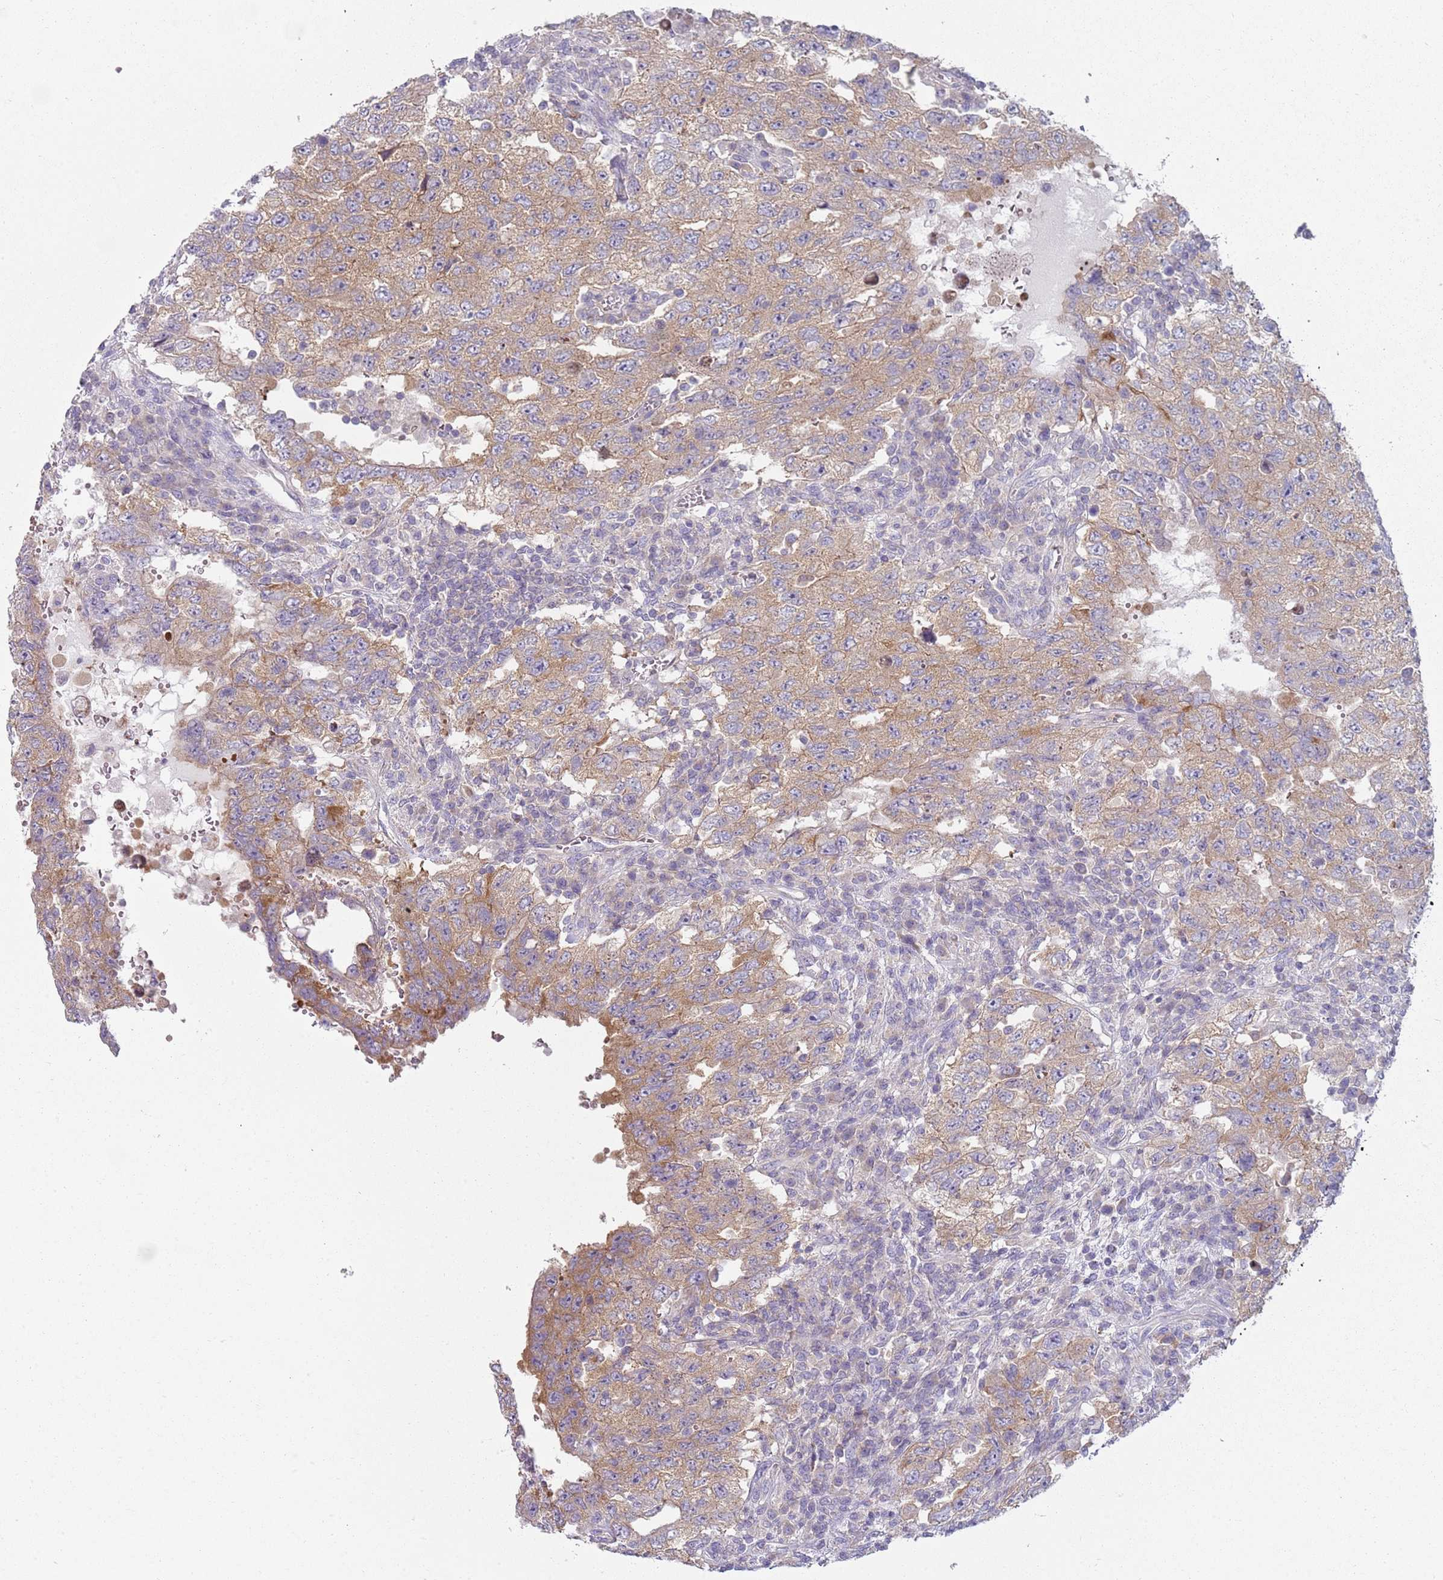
{"staining": {"intensity": "moderate", "quantity": ">75%", "location": "cytoplasmic/membranous"}, "tissue": "testis cancer", "cell_type": "Tumor cells", "image_type": "cancer", "snomed": [{"axis": "morphology", "description": "Carcinoma, Embryonal, NOS"}, {"axis": "topography", "description": "Testis"}], "caption": "Human testis embryonal carcinoma stained for a protein (brown) demonstrates moderate cytoplasmic/membranous positive expression in approximately >75% of tumor cells.", "gene": "SLC26A6", "patient": {"sex": "male", "age": 26}}